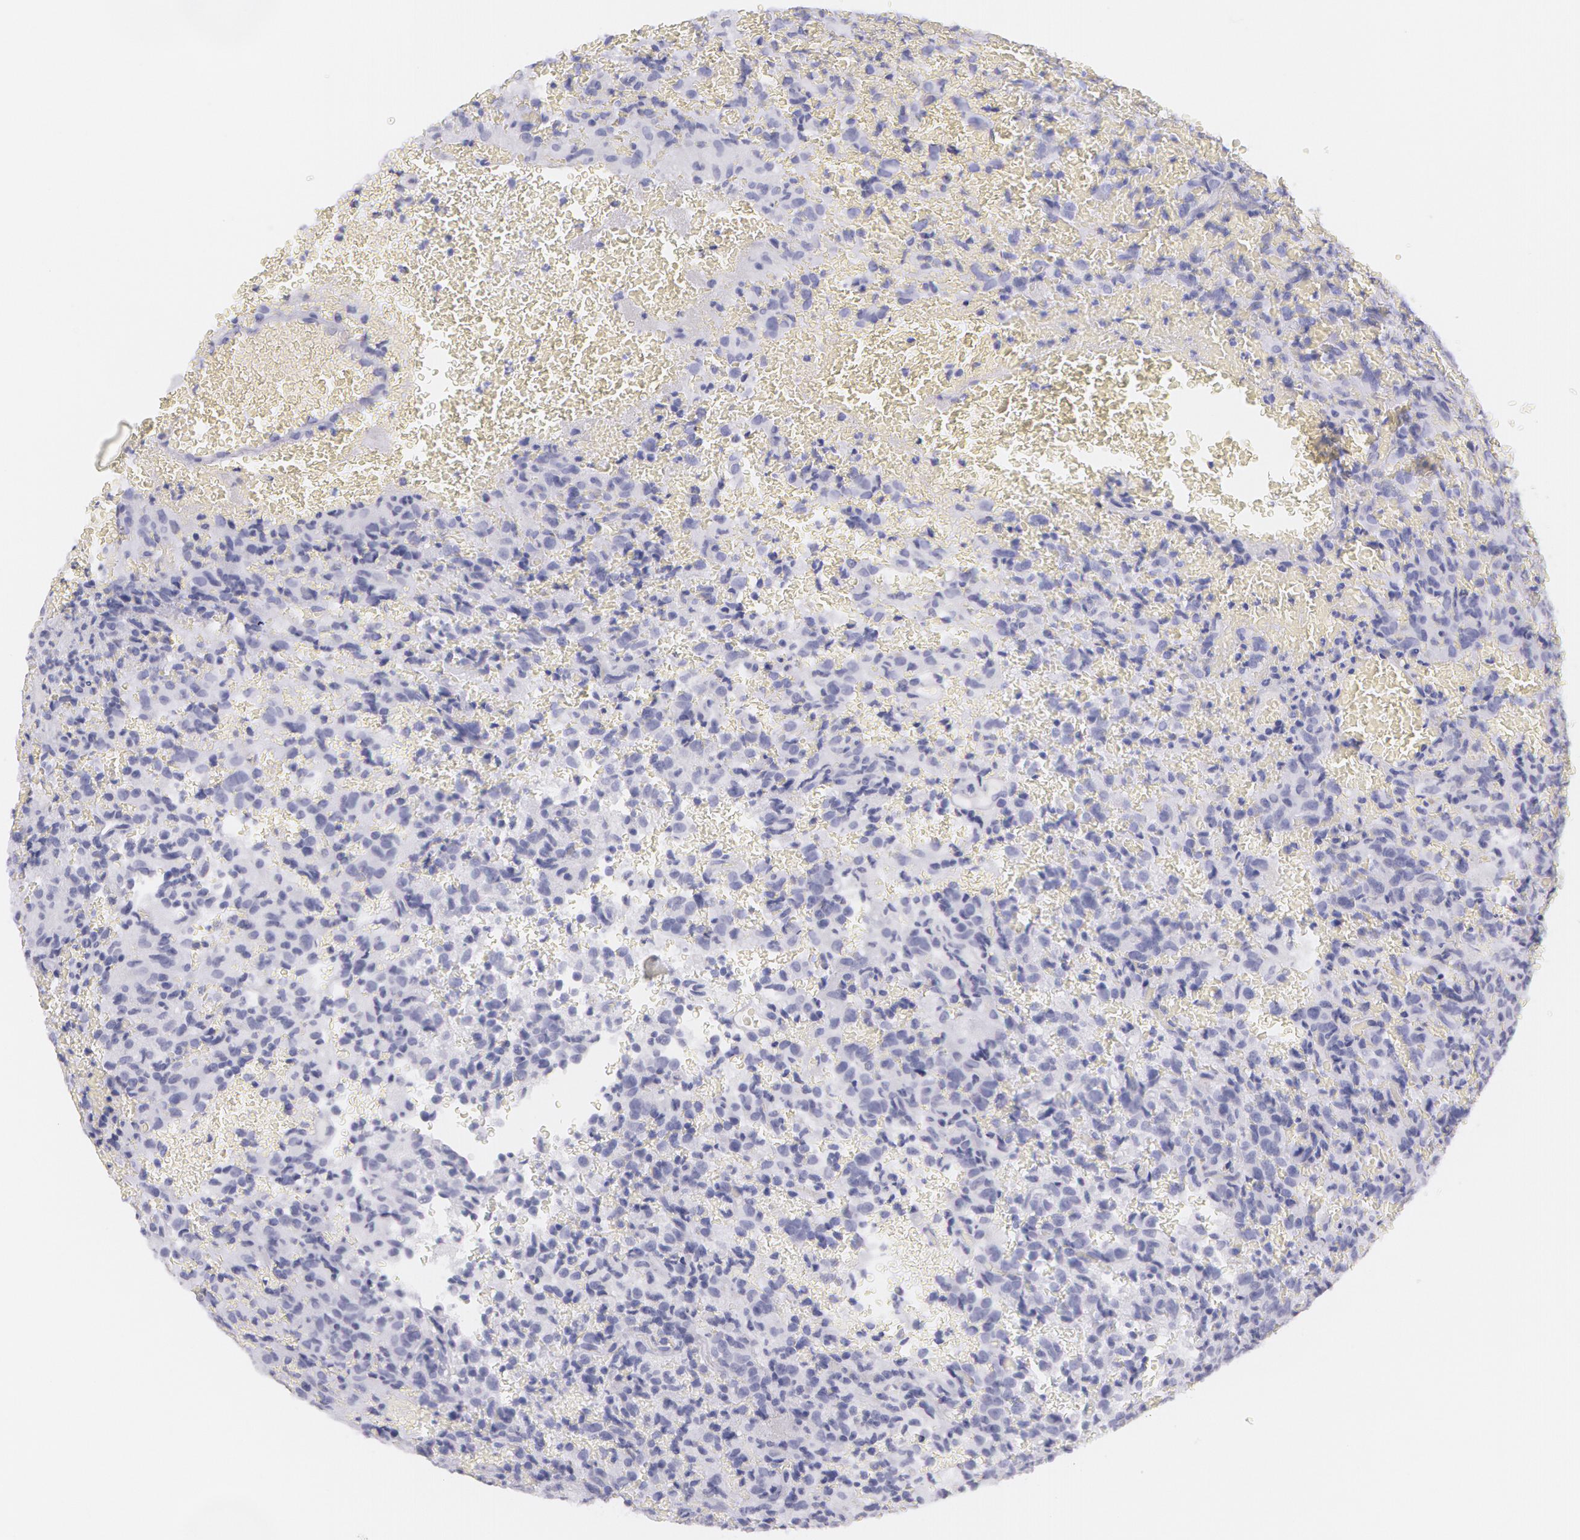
{"staining": {"intensity": "negative", "quantity": "none", "location": "none"}, "tissue": "glioma", "cell_type": "Tumor cells", "image_type": "cancer", "snomed": [{"axis": "morphology", "description": "Glioma, malignant, High grade"}, {"axis": "topography", "description": "Brain"}], "caption": "Human glioma stained for a protein using immunohistochemistry (IHC) shows no positivity in tumor cells.", "gene": "AMACR", "patient": {"sex": "male", "age": 56}}